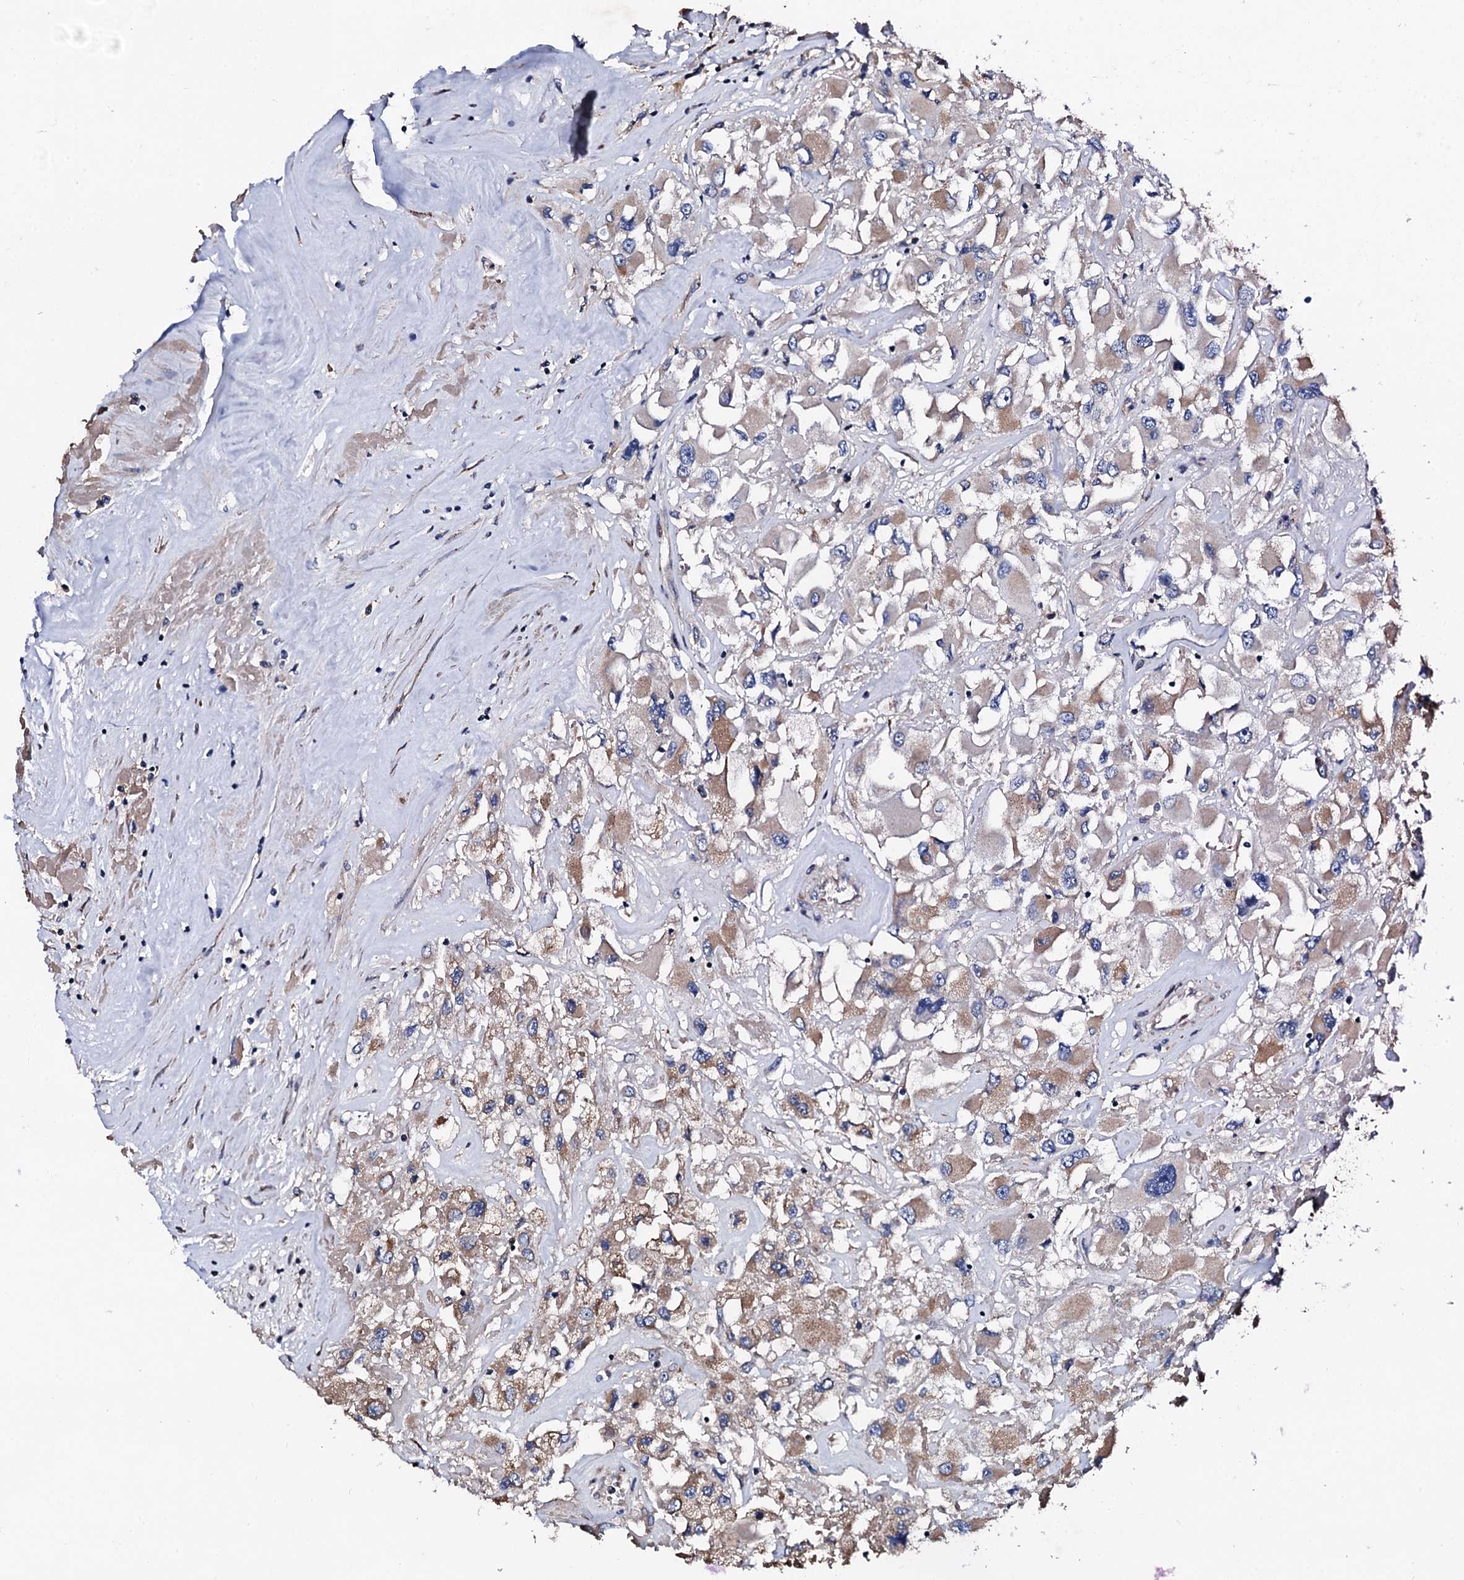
{"staining": {"intensity": "moderate", "quantity": "25%-75%", "location": "cytoplasmic/membranous"}, "tissue": "renal cancer", "cell_type": "Tumor cells", "image_type": "cancer", "snomed": [{"axis": "morphology", "description": "Adenocarcinoma, NOS"}, {"axis": "topography", "description": "Kidney"}], "caption": "A medium amount of moderate cytoplasmic/membranous staining is present in about 25%-75% of tumor cells in renal cancer (adenocarcinoma) tissue.", "gene": "PLET1", "patient": {"sex": "female", "age": 52}}